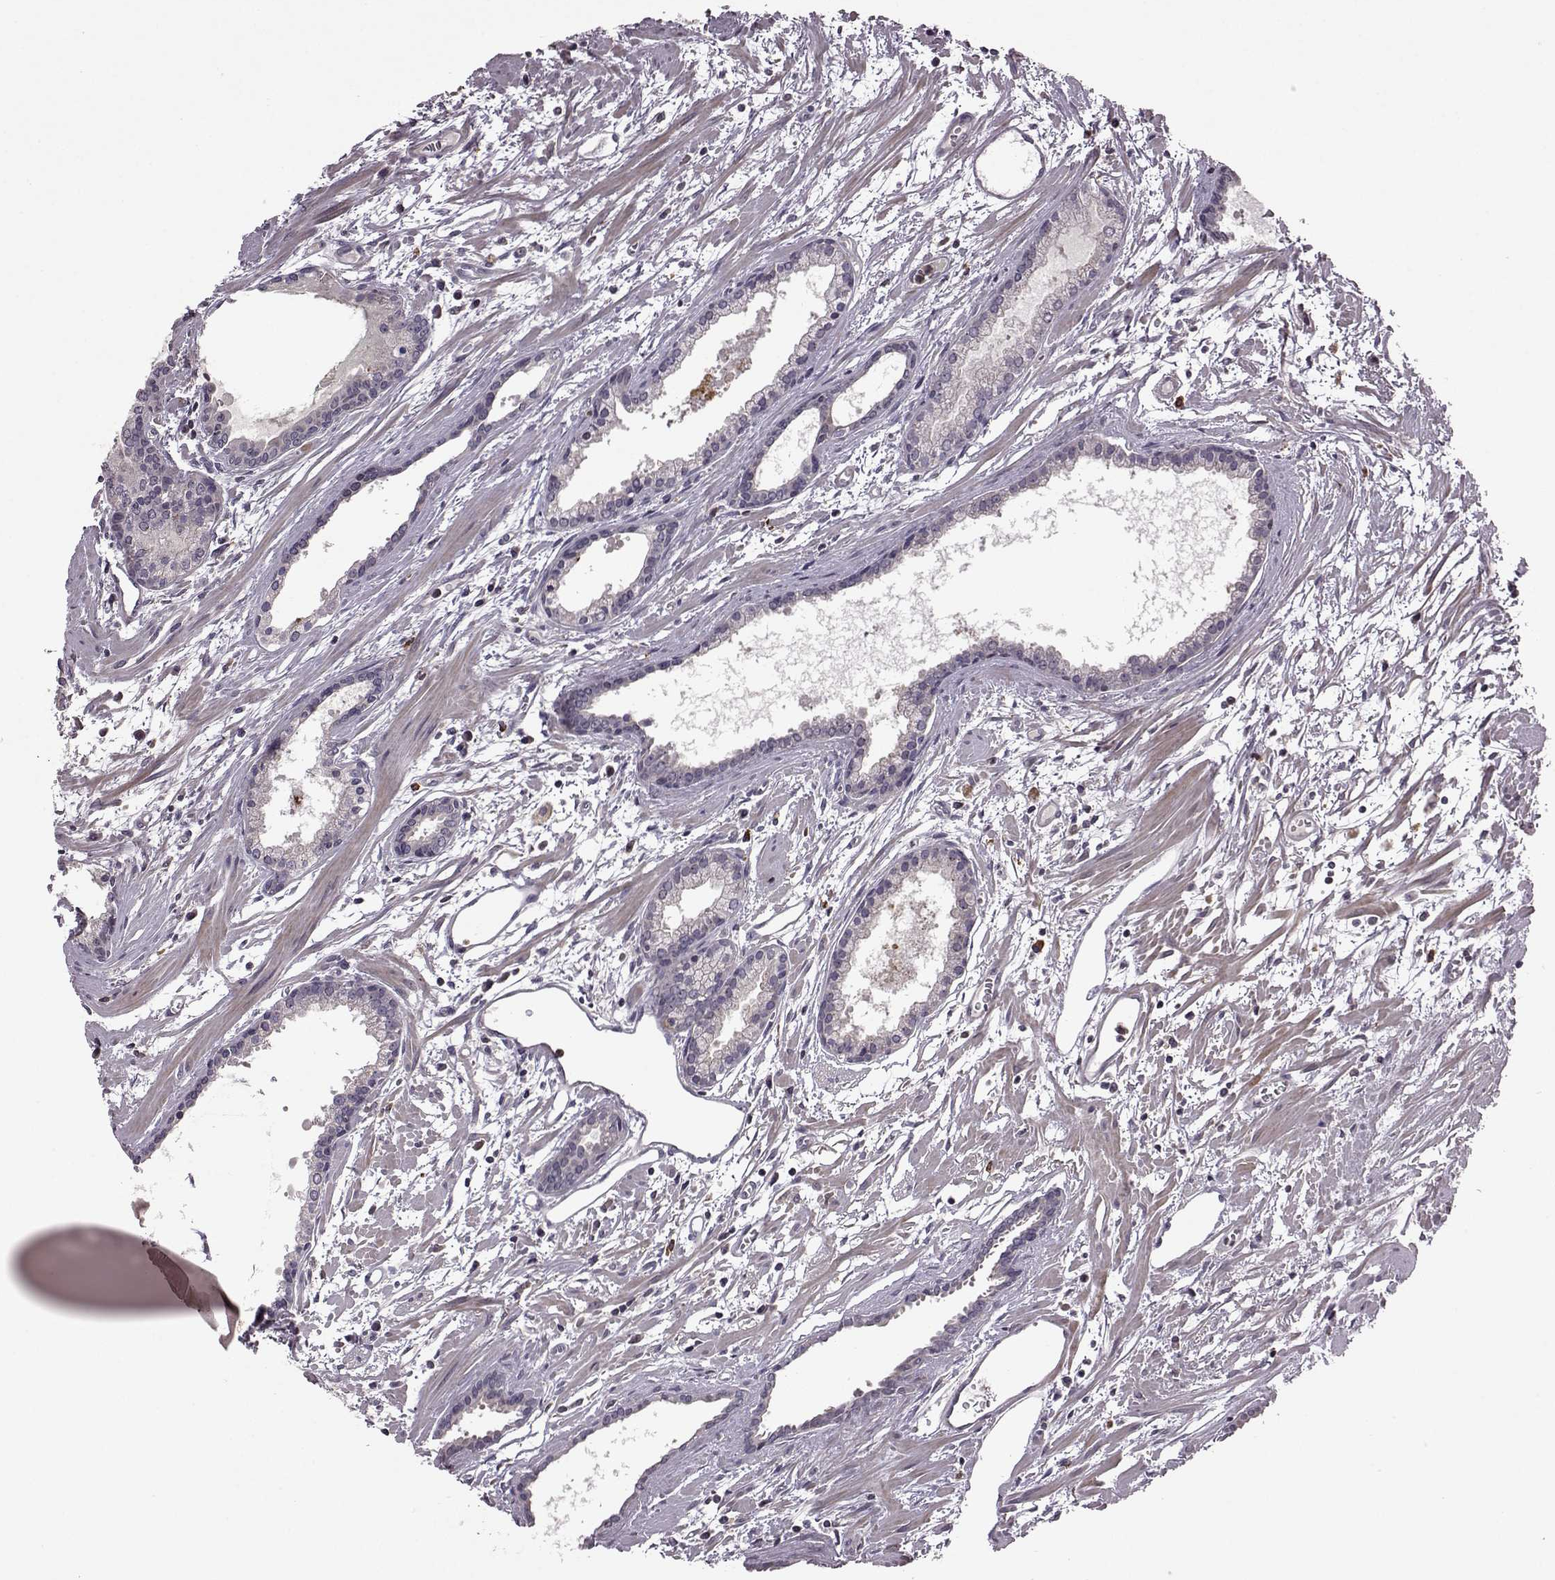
{"staining": {"intensity": "weak", "quantity": "<25%", "location": "cytoplasmic/membranous"}, "tissue": "prostate cancer", "cell_type": "Tumor cells", "image_type": "cancer", "snomed": [{"axis": "morphology", "description": "Adenocarcinoma, High grade"}, {"axis": "topography", "description": "Prostate"}], "caption": "A histopathology image of adenocarcinoma (high-grade) (prostate) stained for a protein demonstrates no brown staining in tumor cells.", "gene": "TRMU", "patient": {"sex": "male", "age": 68}}